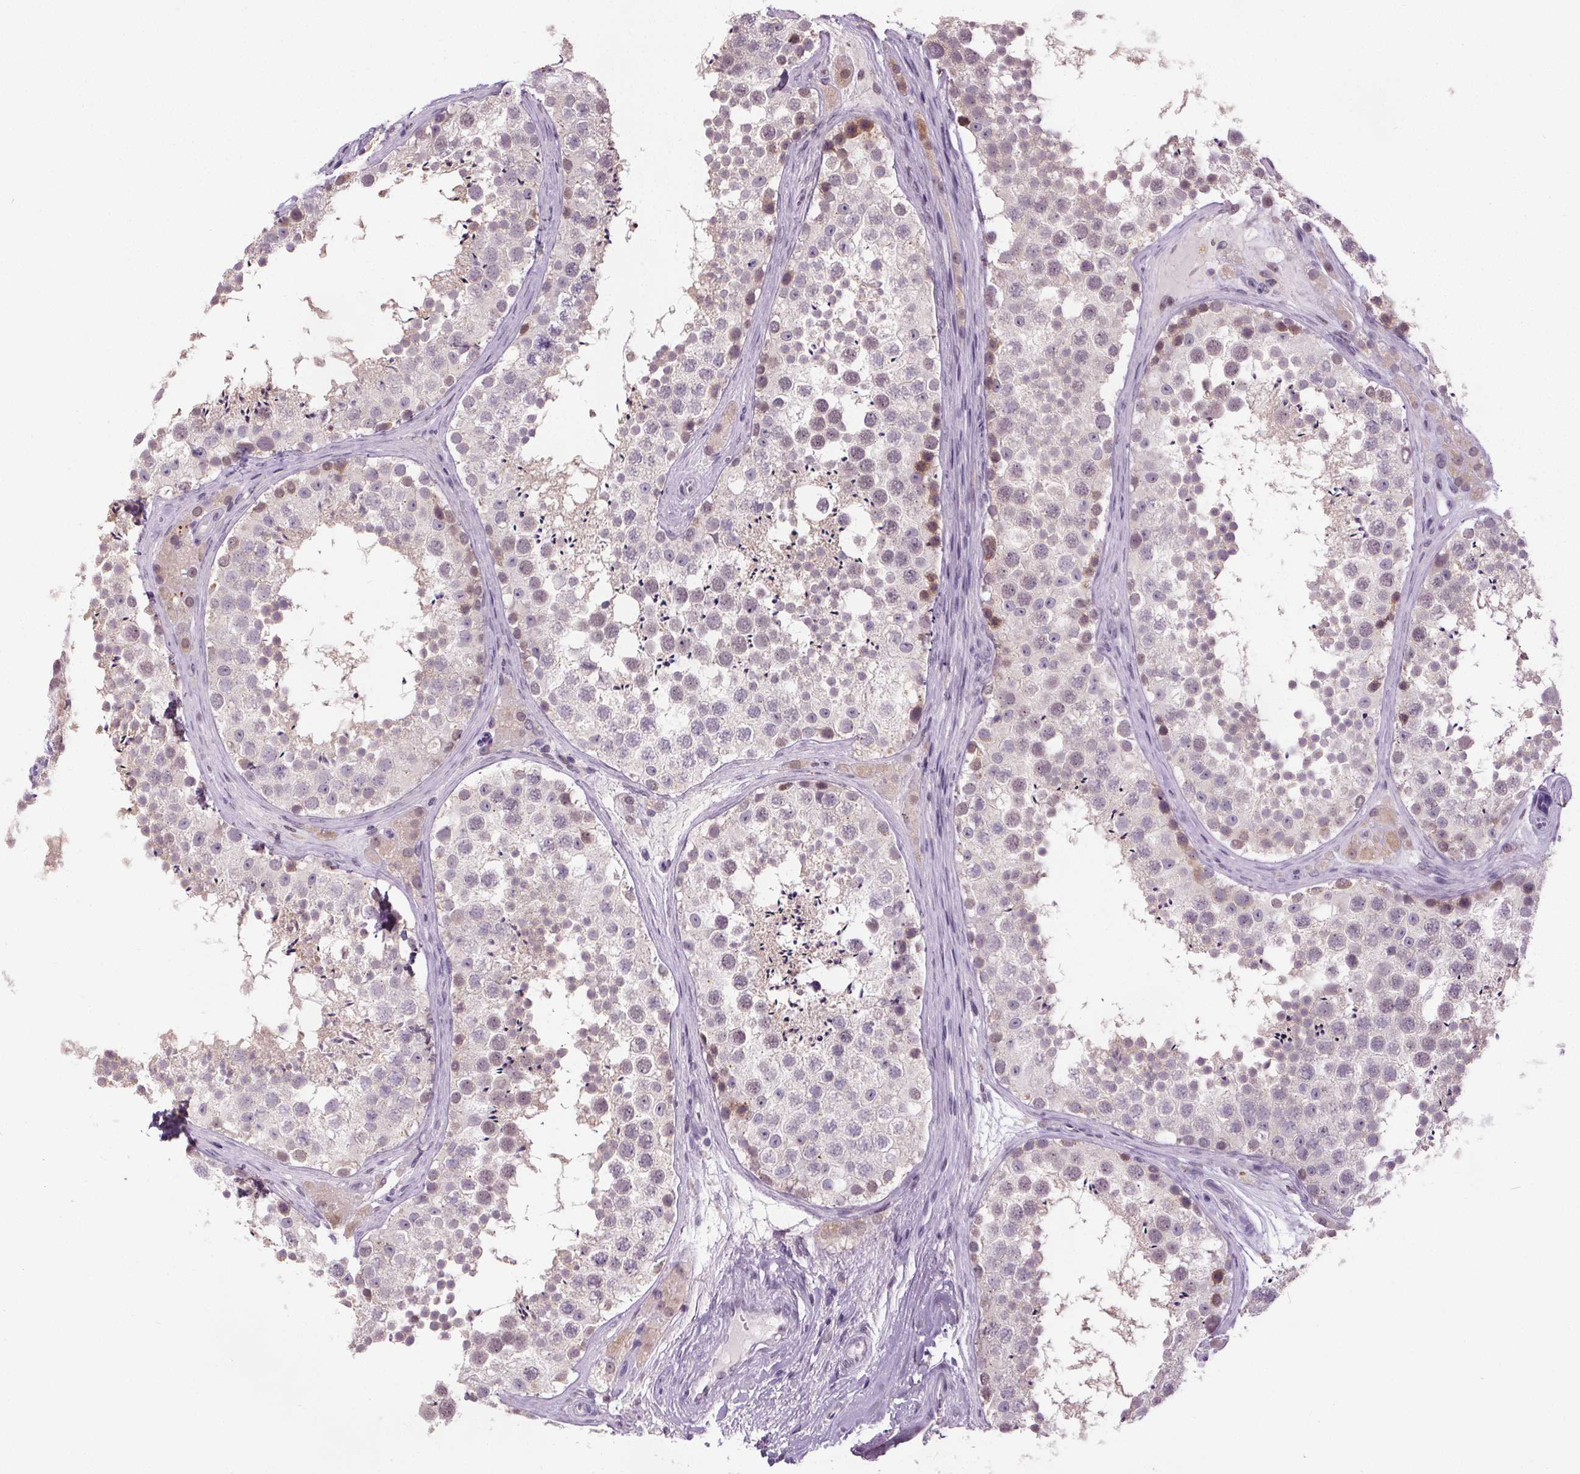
{"staining": {"intensity": "weak", "quantity": "<25%", "location": "nuclear"}, "tissue": "testis", "cell_type": "Cells in seminiferous ducts", "image_type": "normal", "snomed": [{"axis": "morphology", "description": "Normal tissue, NOS"}, {"axis": "topography", "description": "Testis"}], "caption": "This histopathology image is of benign testis stained with immunohistochemistry (IHC) to label a protein in brown with the nuclei are counter-stained blue. There is no staining in cells in seminiferous ducts.", "gene": "SLC2A9", "patient": {"sex": "male", "age": 41}}